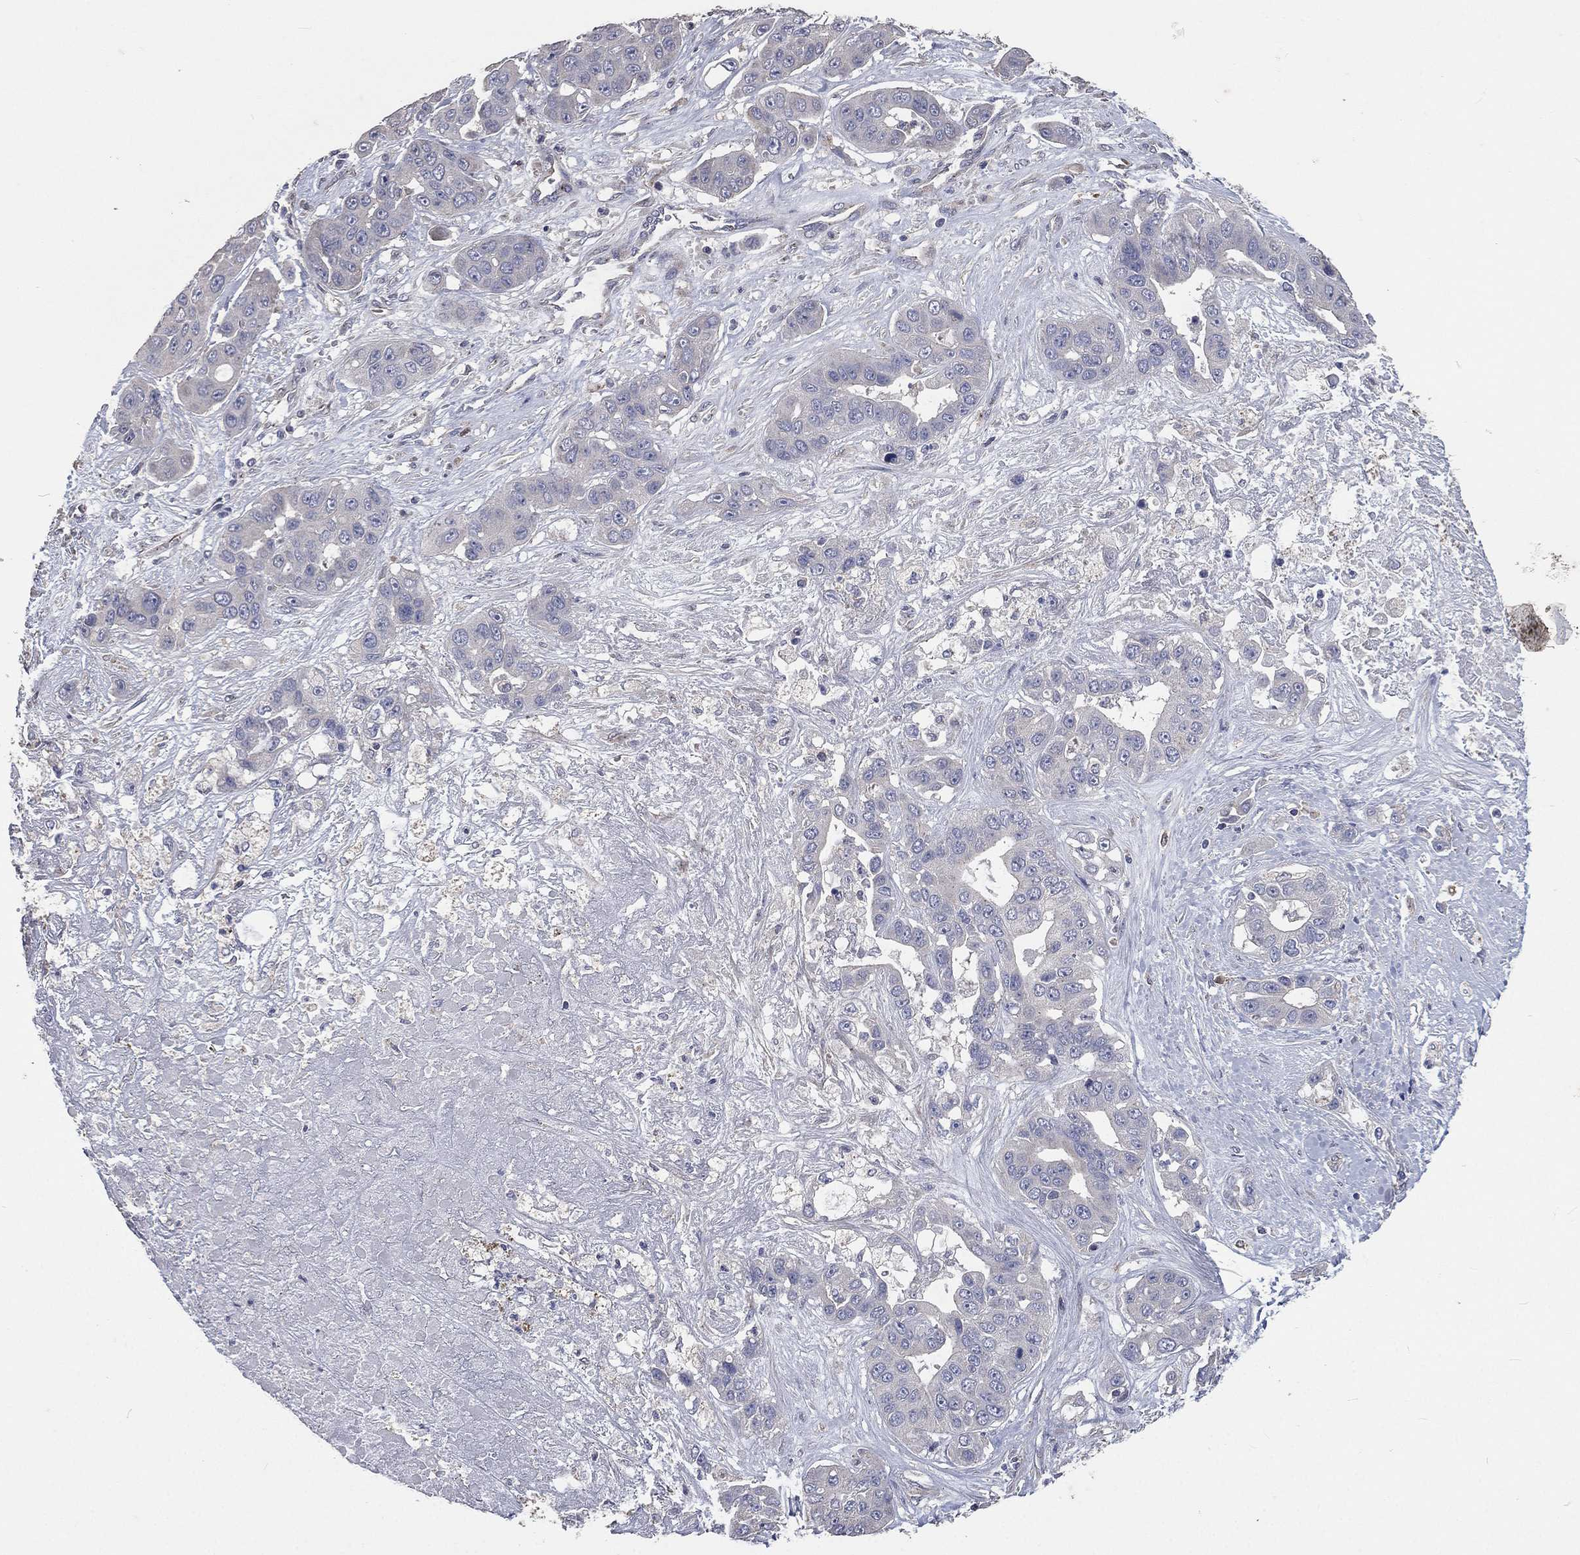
{"staining": {"intensity": "negative", "quantity": "none", "location": "none"}, "tissue": "liver cancer", "cell_type": "Tumor cells", "image_type": "cancer", "snomed": [{"axis": "morphology", "description": "Cholangiocarcinoma"}, {"axis": "topography", "description": "Liver"}], "caption": "Cholangiocarcinoma (liver) was stained to show a protein in brown. There is no significant staining in tumor cells. Brightfield microscopy of IHC stained with DAB (3,3'-diaminobenzidine) (brown) and hematoxylin (blue), captured at high magnification.", "gene": "CROCC", "patient": {"sex": "female", "age": 52}}